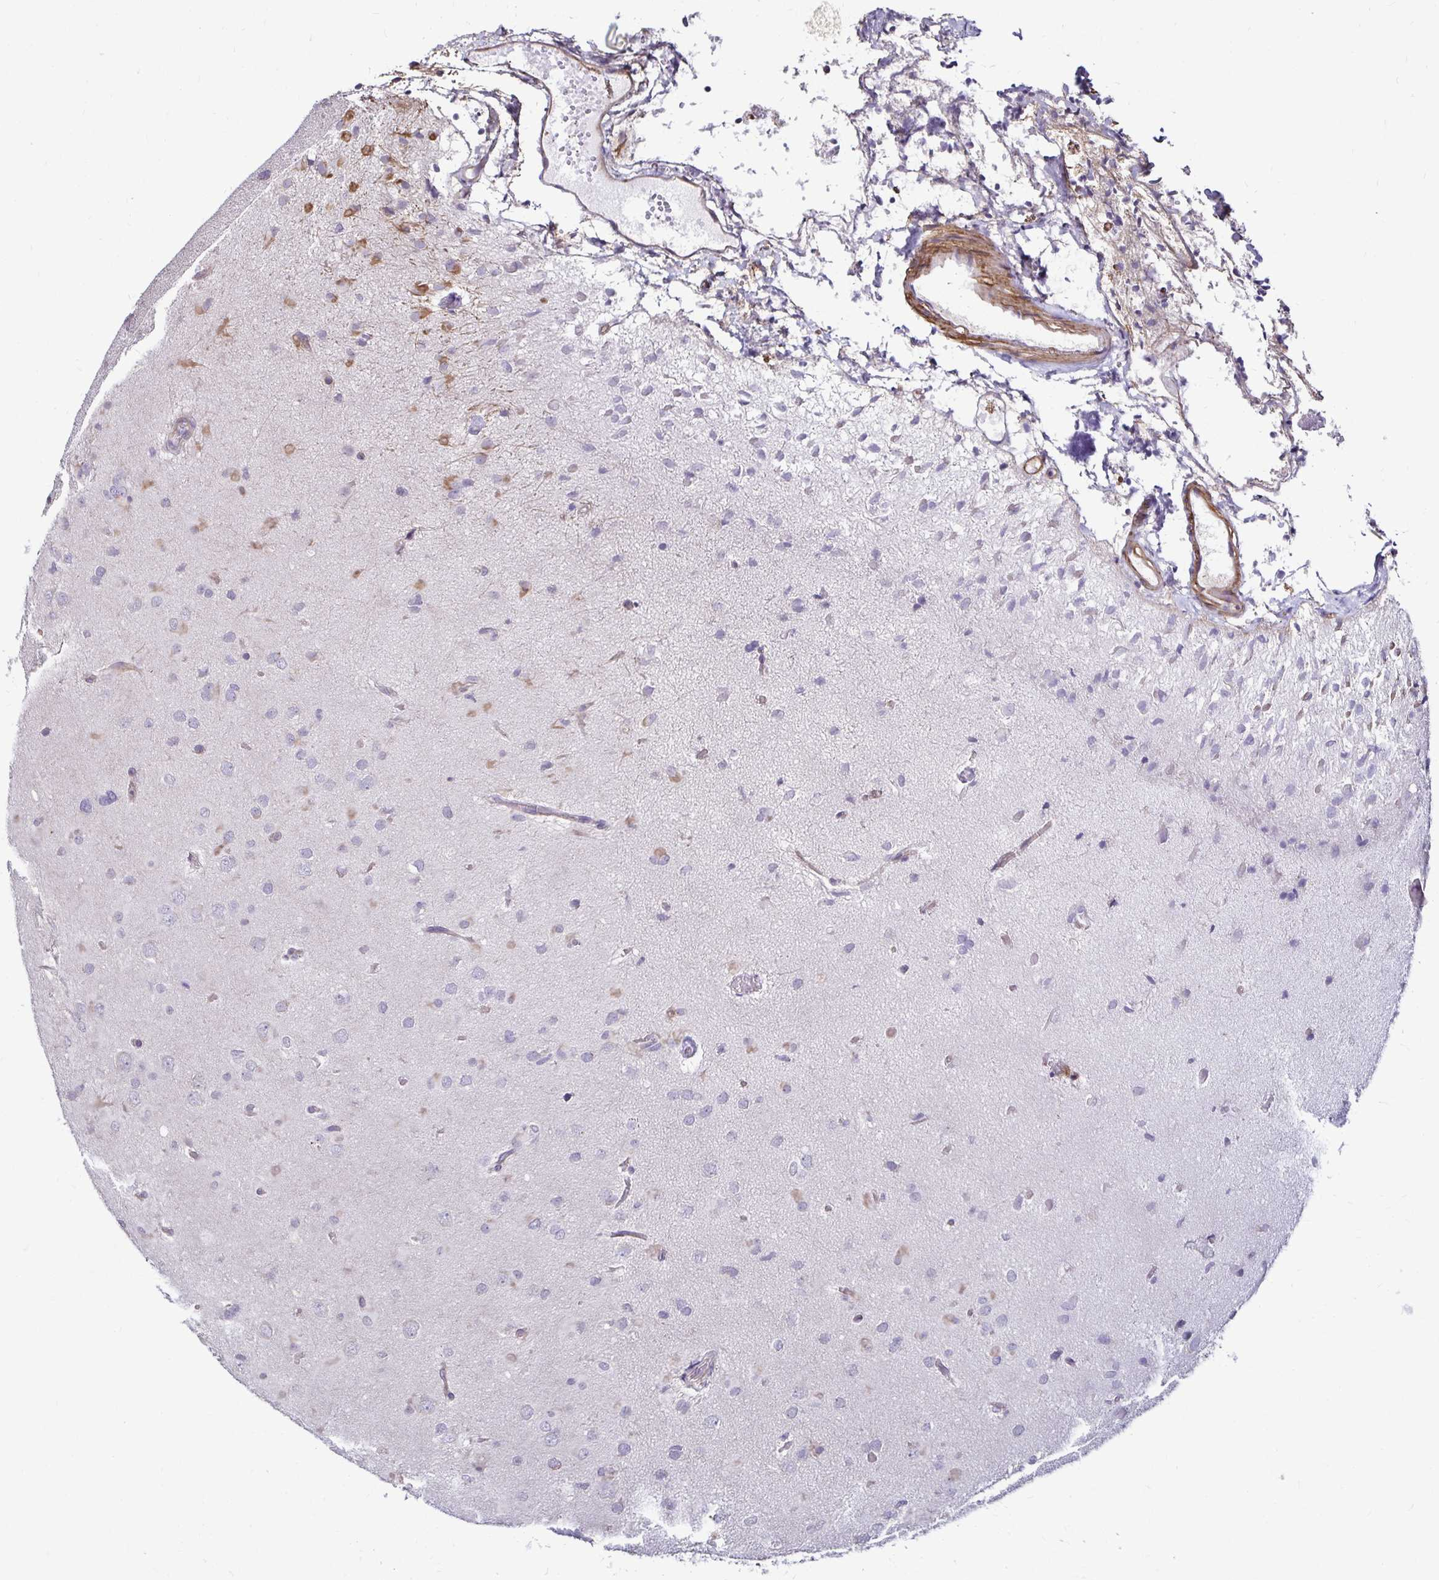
{"staining": {"intensity": "negative", "quantity": "none", "location": "none"}, "tissue": "glioma", "cell_type": "Tumor cells", "image_type": "cancer", "snomed": [{"axis": "morphology", "description": "Glioma, malignant, Low grade"}, {"axis": "topography", "description": "Brain"}], "caption": "This is an immunohistochemistry (IHC) micrograph of human glioma. There is no staining in tumor cells.", "gene": "ITGB1", "patient": {"sex": "male", "age": 58}}